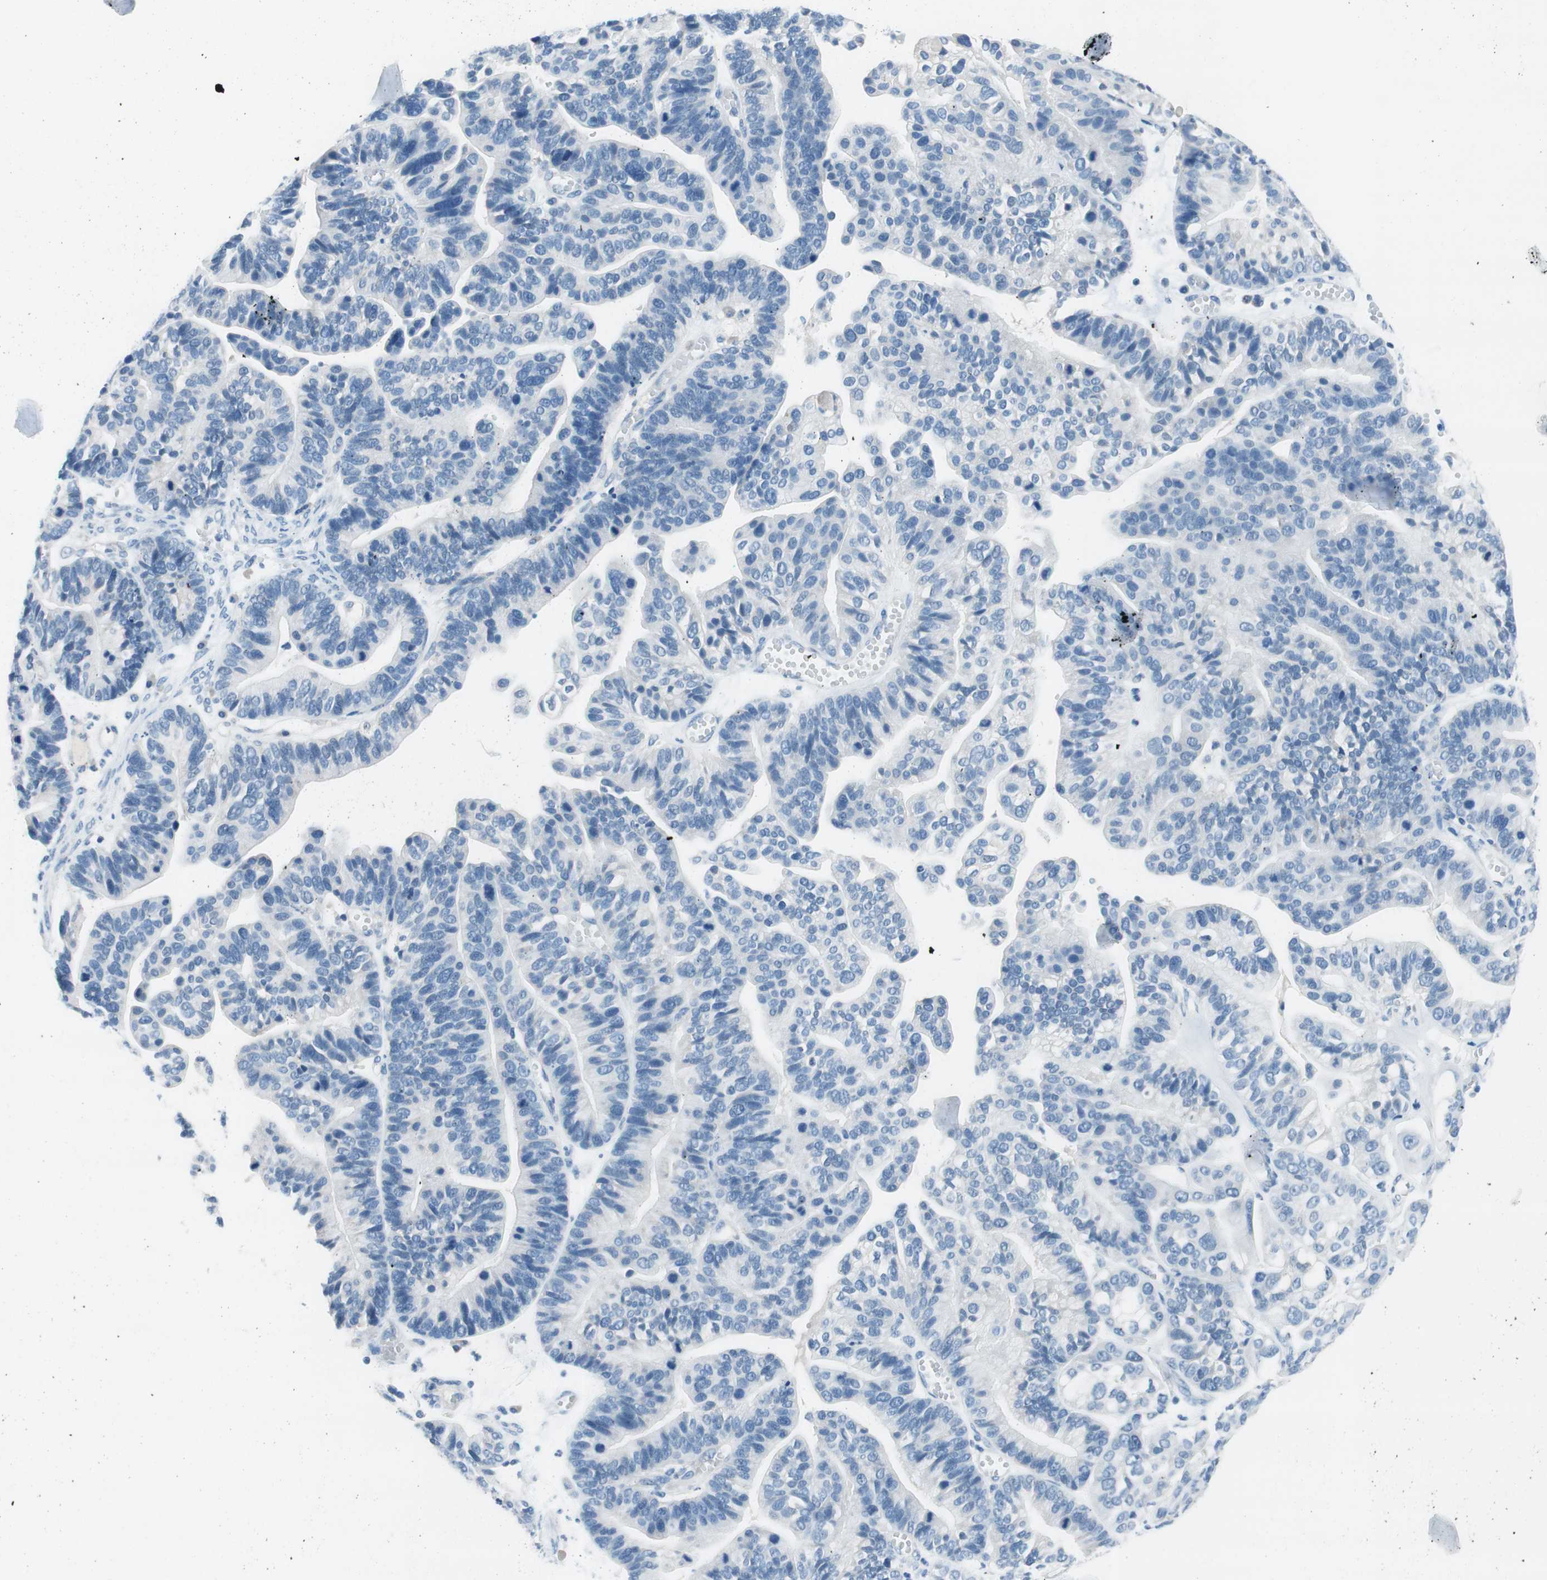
{"staining": {"intensity": "negative", "quantity": "none", "location": "none"}, "tissue": "ovarian cancer", "cell_type": "Tumor cells", "image_type": "cancer", "snomed": [{"axis": "morphology", "description": "Cystadenocarcinoma, serous, NOS"}, {"axis": "topography", "description": "Ovary"}], "caption": "An image of human ovarian serous cystadenocarcinoma is negative for staining in tumor cells.", "gene": "EVA1A", "patient": {"sex": "female", "age": 56}}